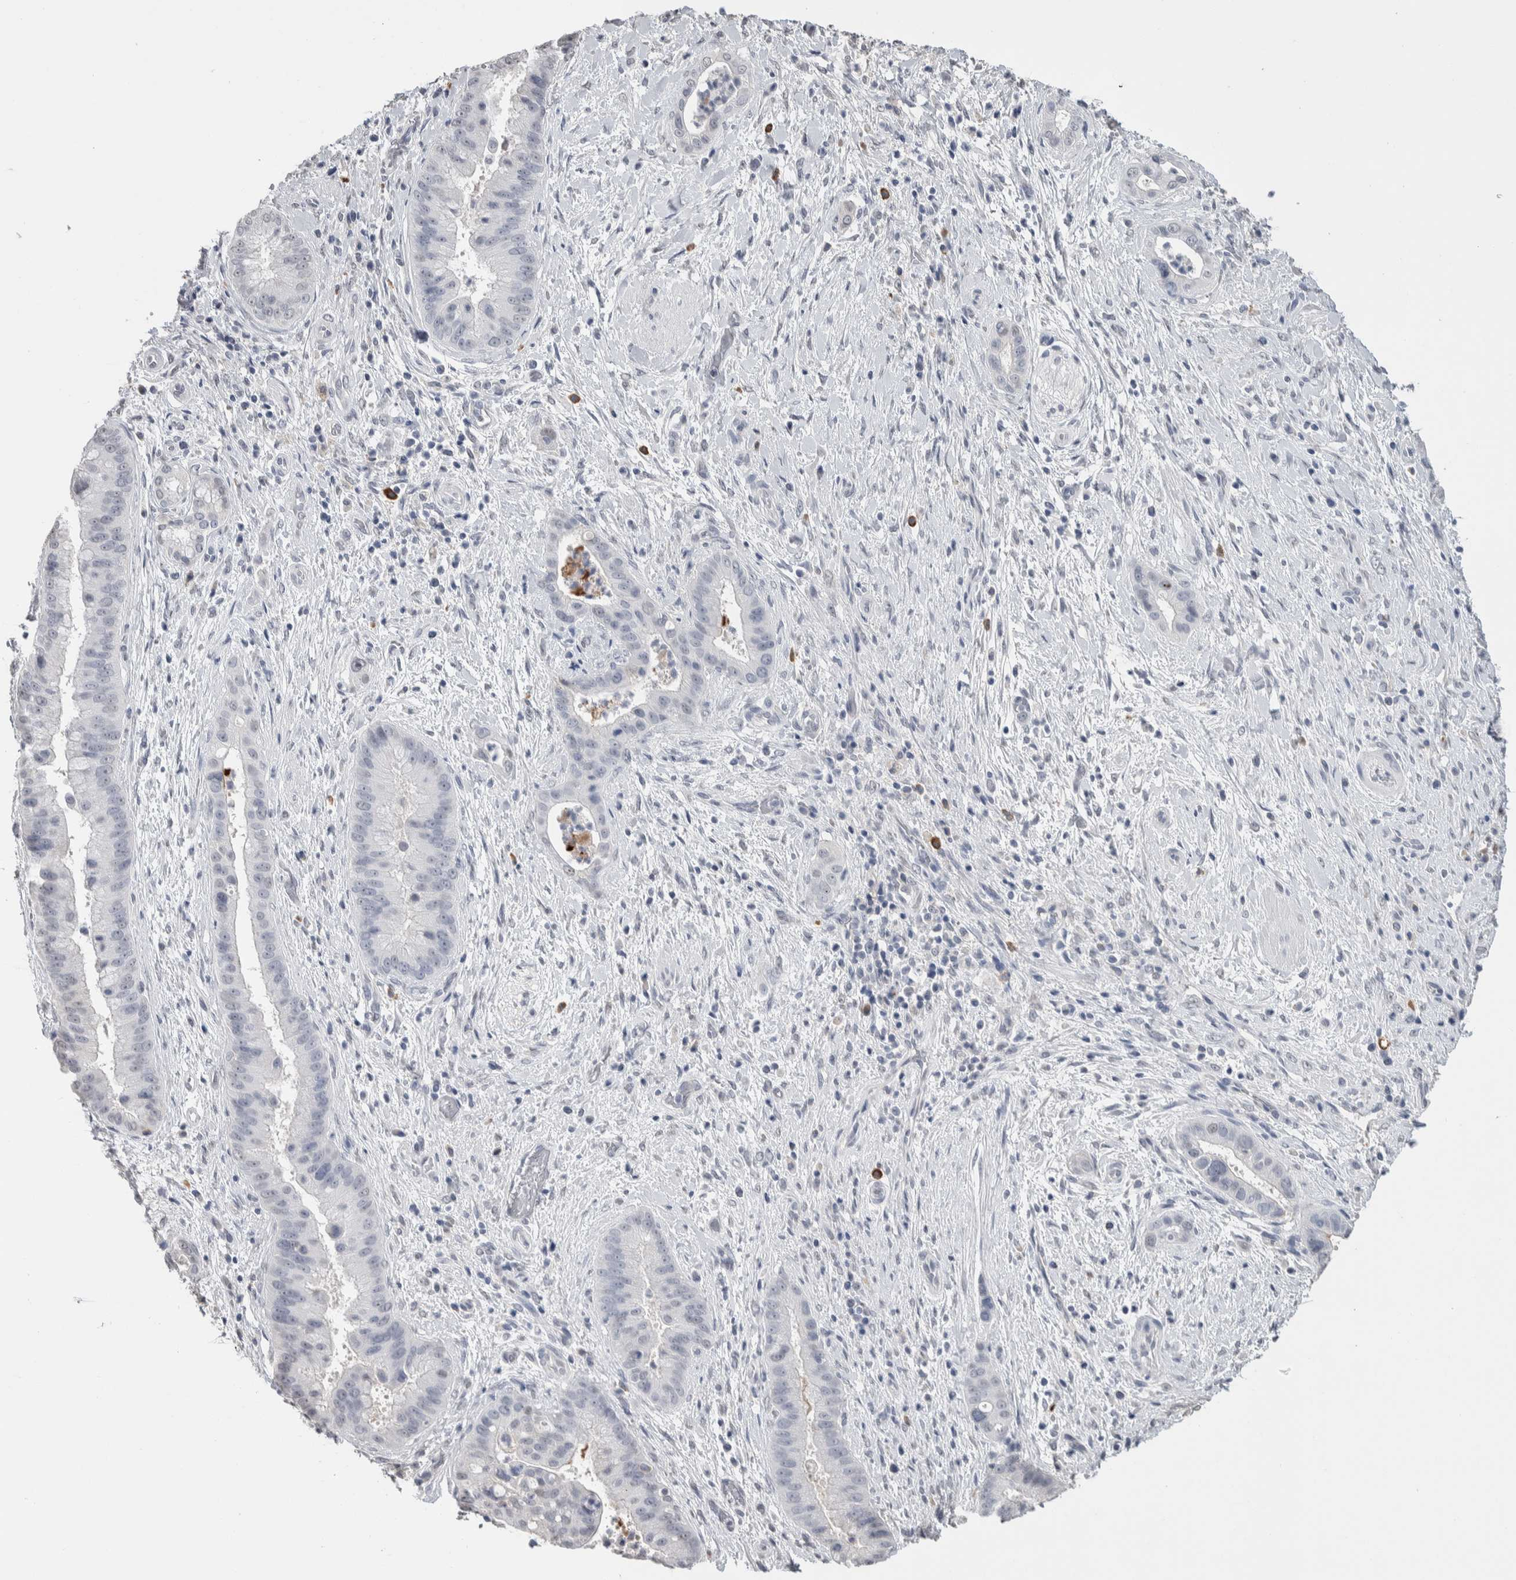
{"staining": {"intensity": "negative", "quantity": "none", "location": "none"}, "tissue": "liver cancer", "cell_type": "Tumor cells", "image_type": "cancer", "snomed": [{"axis": "morphology", "description": "Cholangiocarcinoma"}, {"axis": "topography", "description": "Liver"}], "caption": "Immunohistochemistry of liver cholangiocarcinoma displays no positivity in tumor cells.", "gene": "TMEM102", "patient": {"sex": "female", "age": 54}}